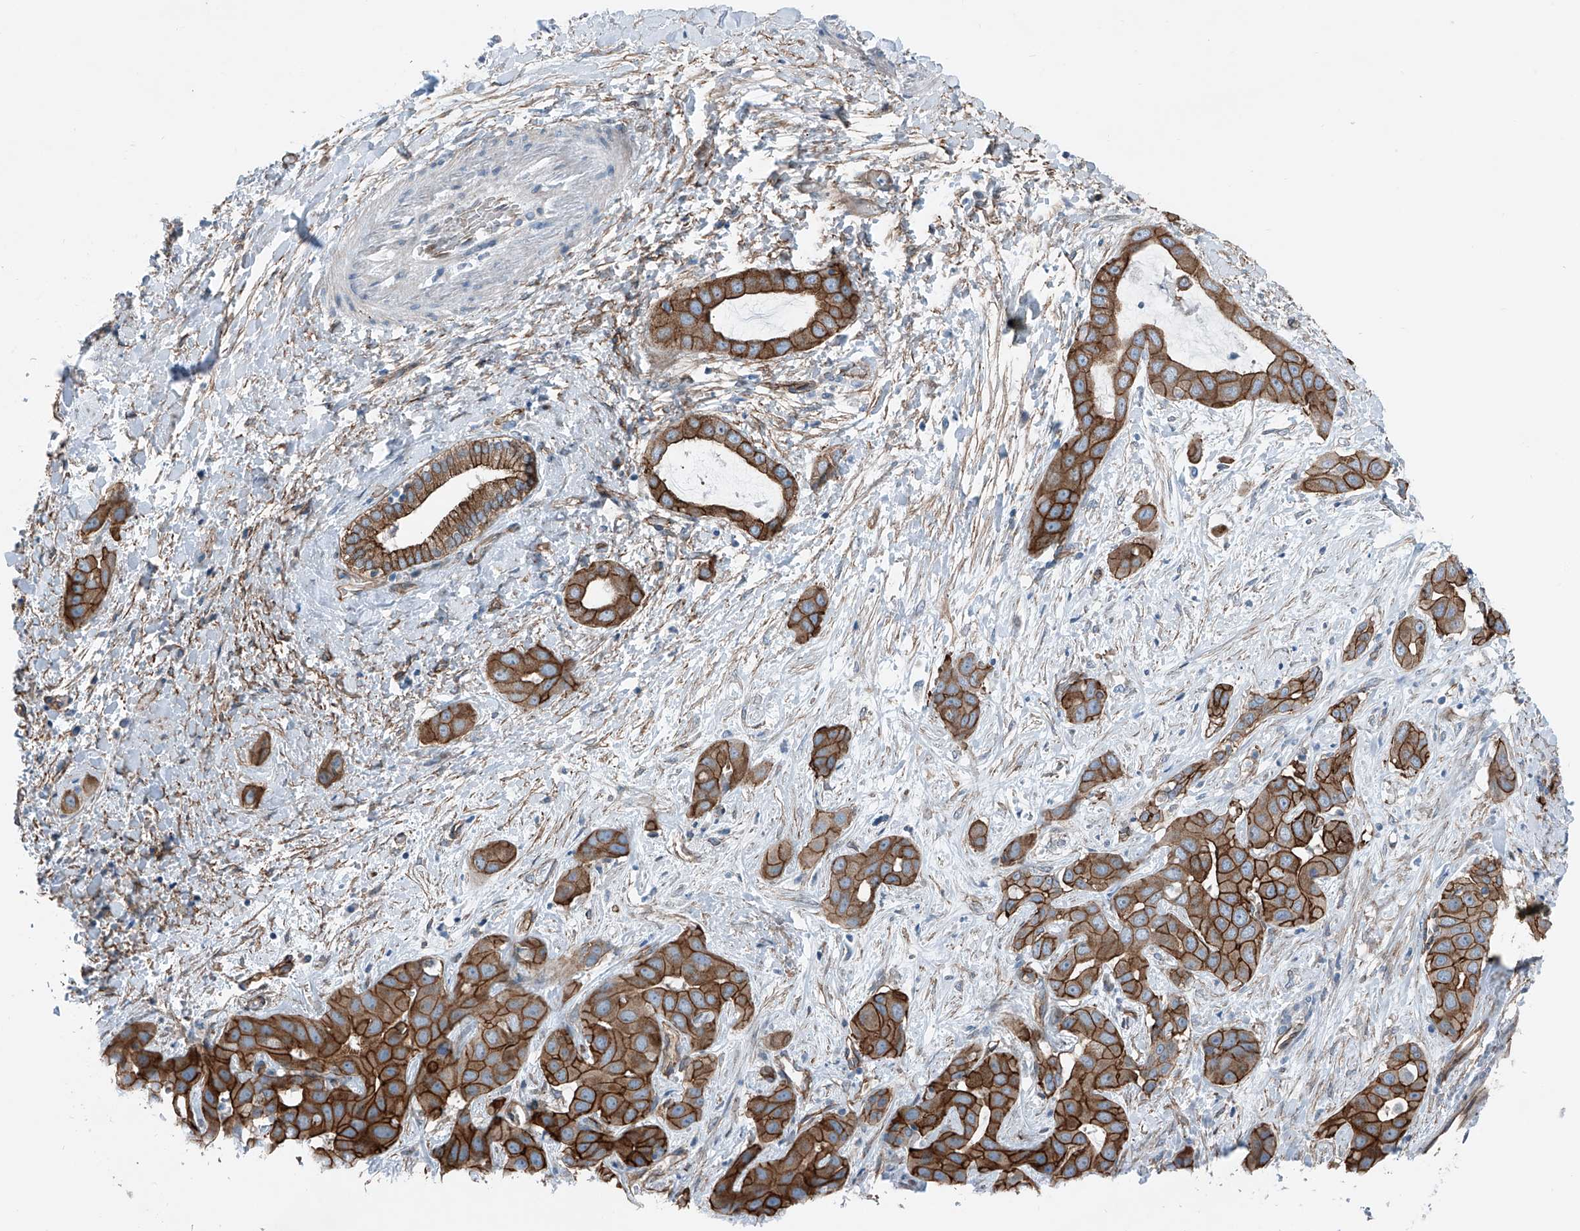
{"staining": {"intensity": "strong", "quantity": ">75%", "location": "cytoplasmic/membranous"}, "tissue": "liver cancer", "cell_type": "Tumor cells", "image_type": "cancer", "snomed": [{"axis": "morphology", "description": "Cholangiocarcinoma"}, {"axis": "topography", "description": "Liver"}], "caption": "IHC of liver cancer exhibits high levels of strong cytoplasmic/membranous positivity in about >75% of tumor cells. The staining is performed using DAB brown chromogen to label protein expression. The nuclei are counter-stained blue using hematoxylin.", "gene": "THEMIS2", "patient": {"sex": "female", "age": 52}}